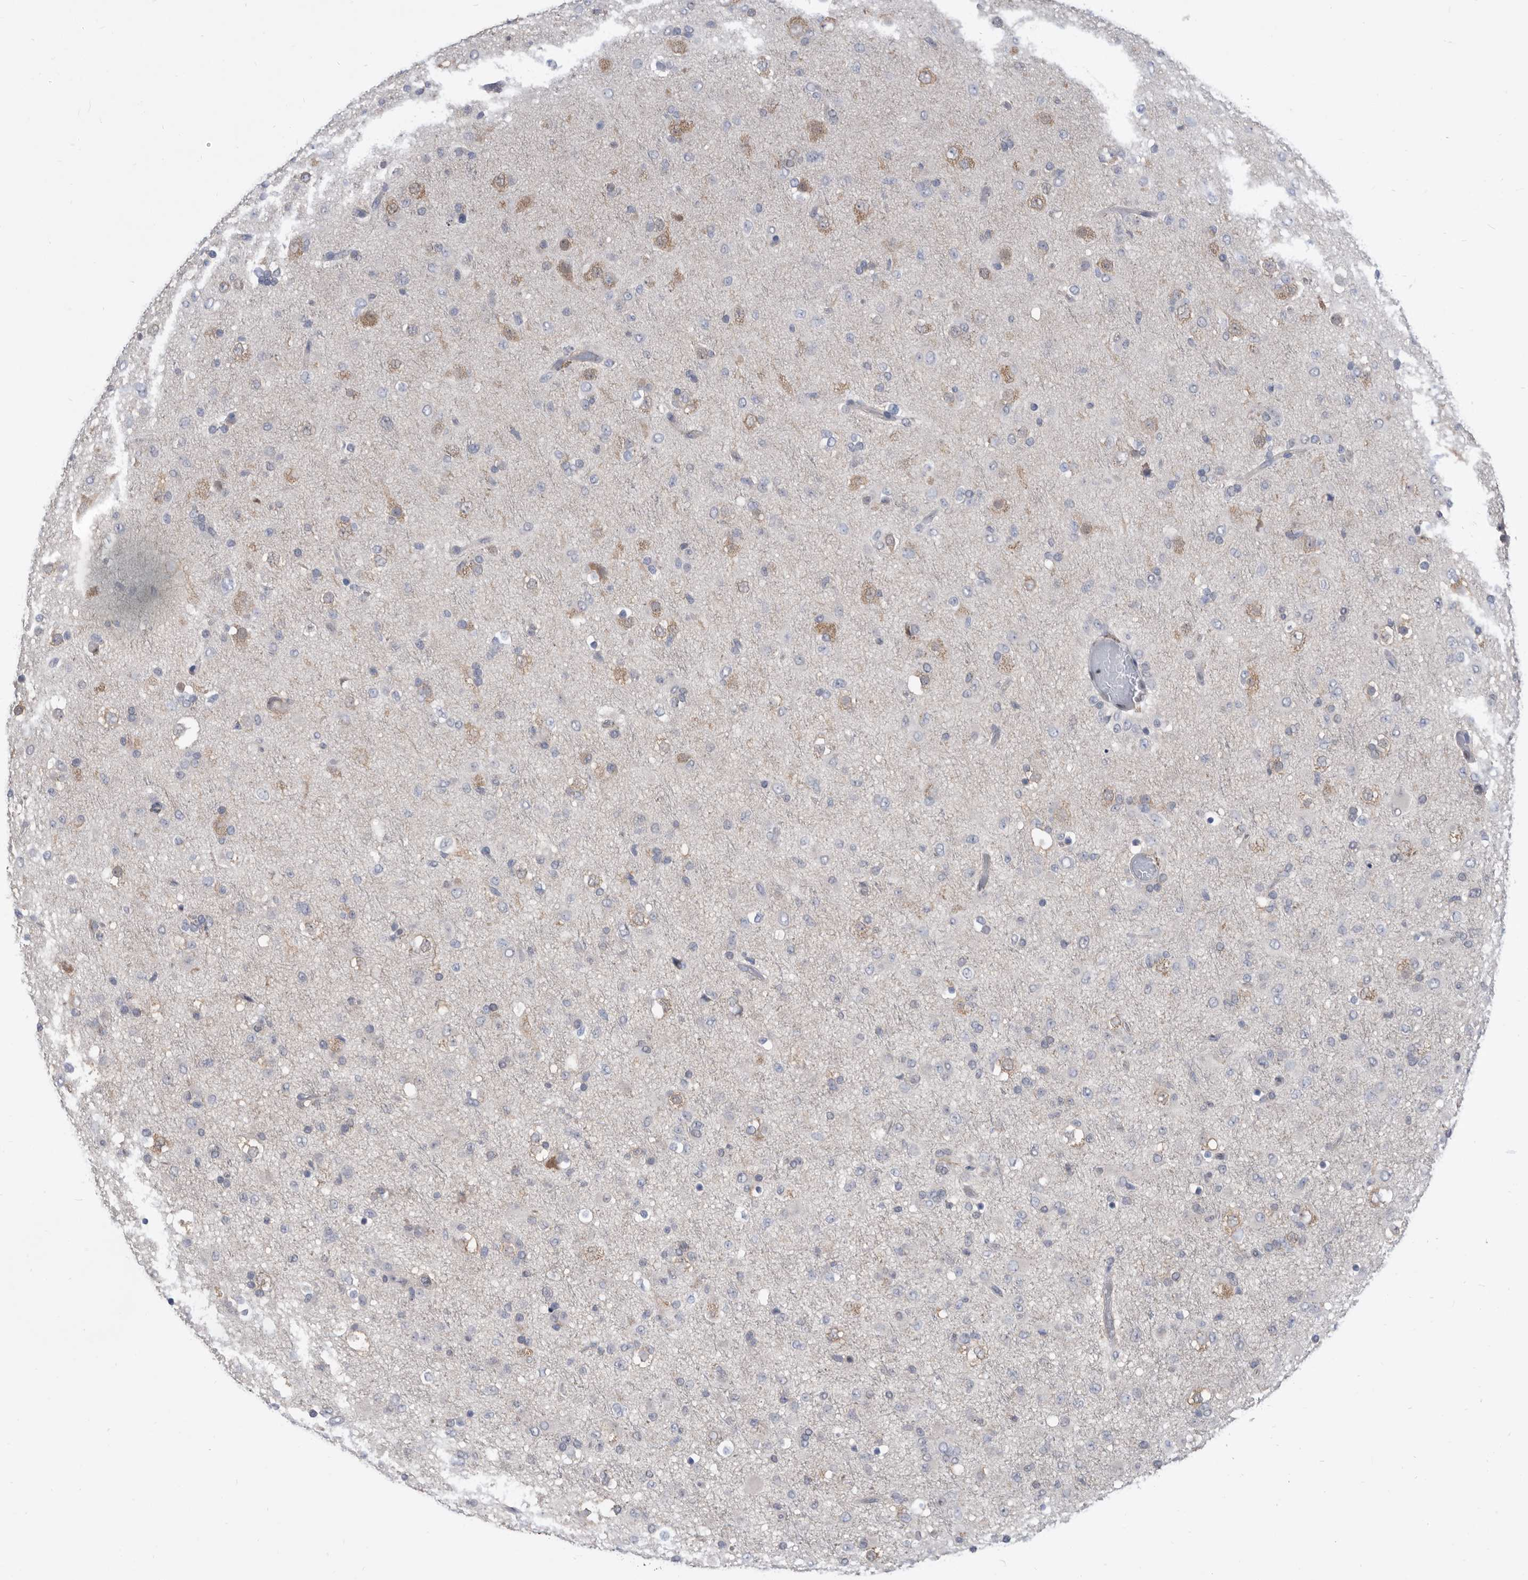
{"staining": {"intensity": "negative", "quantity": "none", "location": "none"}, "tissue": "glioma", "cell_type": "Tumor cells", "image_type": "cancer", "snomed": [{"axis": "morphology", "description": "Glioma, malignant, Low grade"}, {"axis": "topography", "description": "Brain"}], "caption": "Immunohistochemistry (IHC) photomicrograph of neoplastic tissue: human low-grade glioma (malignant) stained with DAB shows no significant protein positivity in tumor cells.", "gene": "CCT4", "patient": {"sex": "male", "age": 65}}